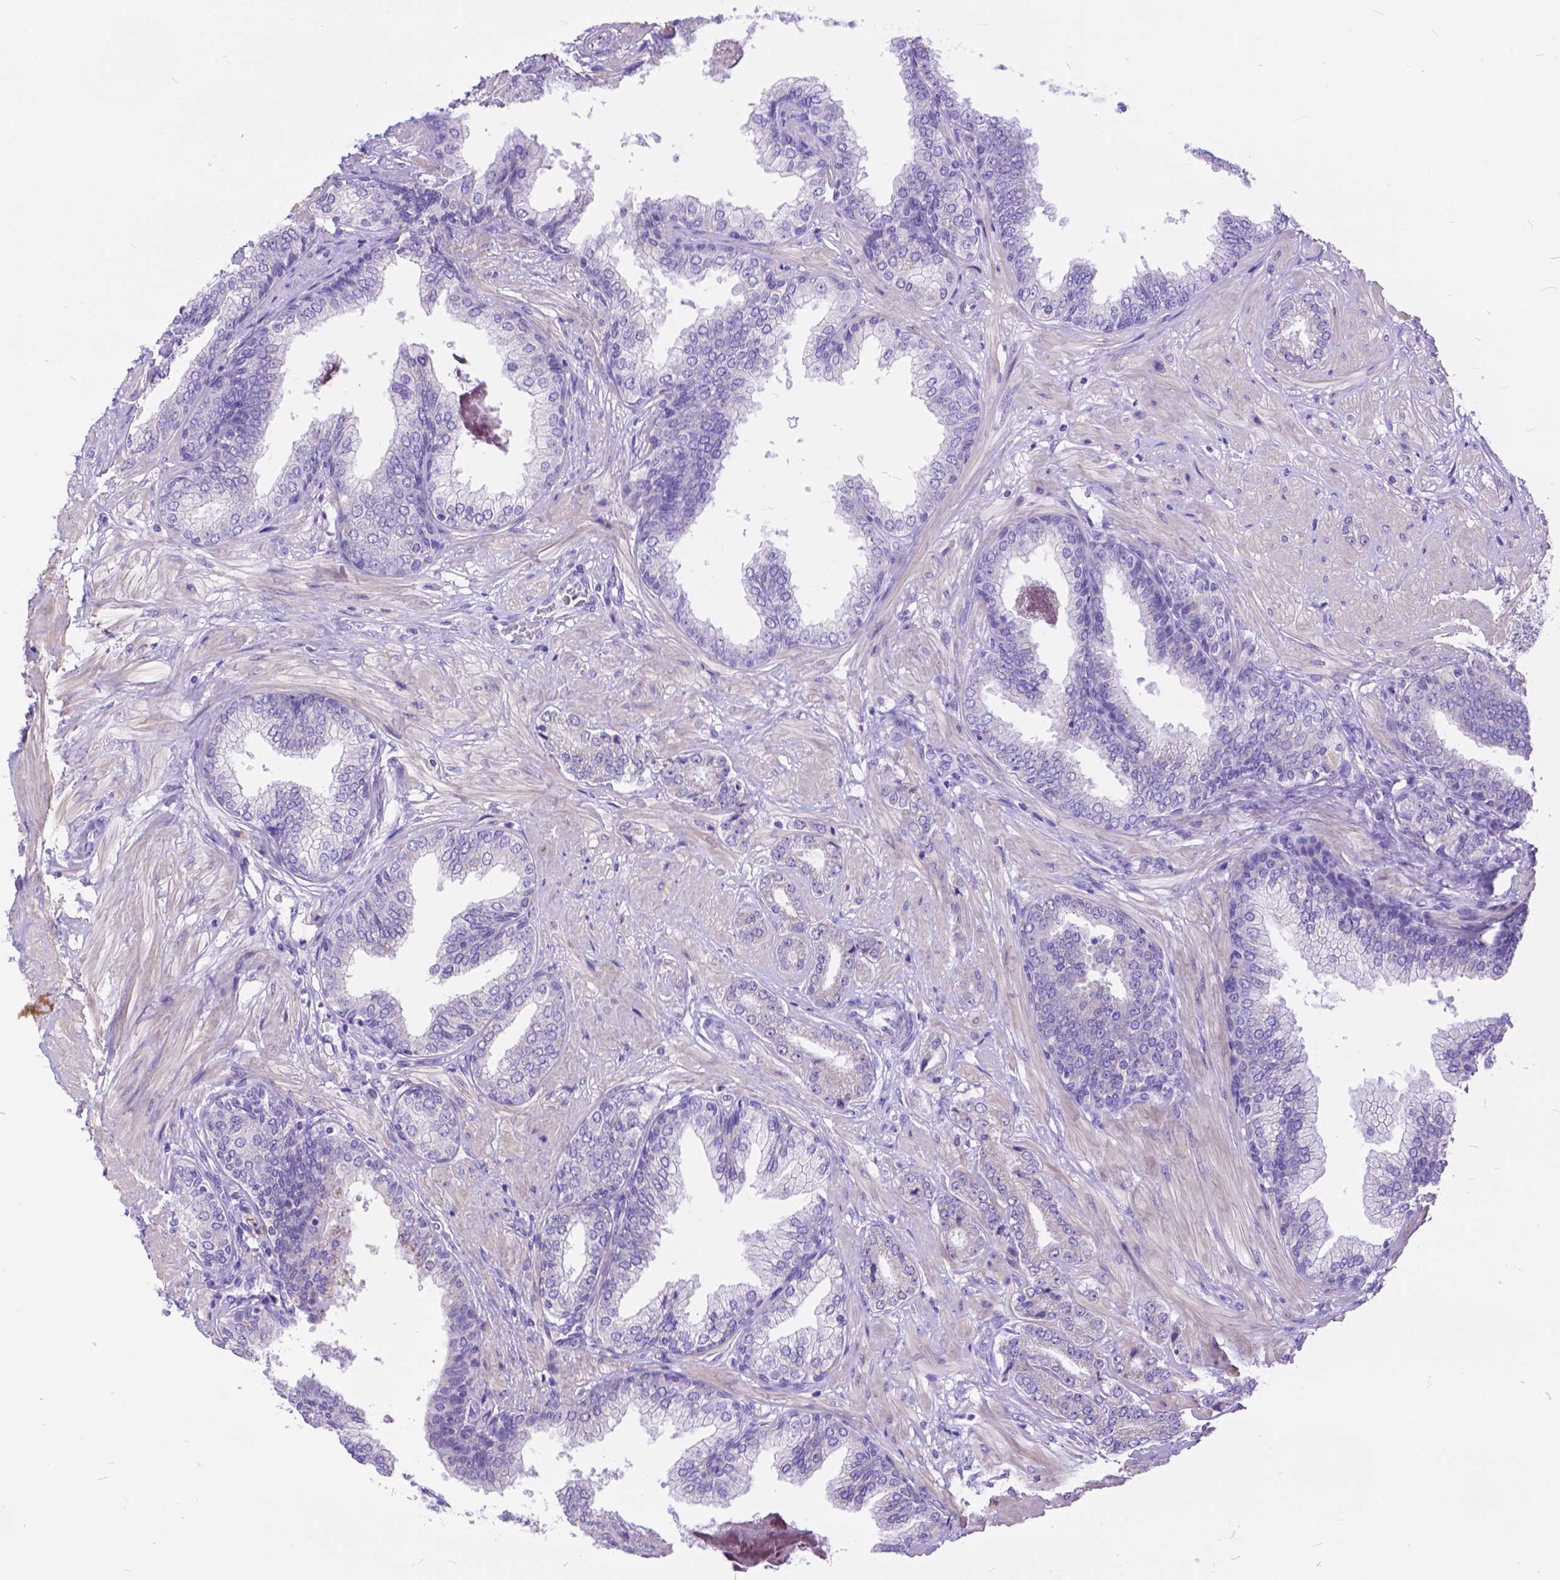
{"staining": {"intensity": "negative", "quantity": "none", "location": "none"}, "tissue": "prostate cancer", "cell_type": "Tumor cells", "image_type": "cancer", "snomed": [{"axis": "morphology", "description": "Adenocarcinoma, Low grade"}, {"axis": "topography", "description": "Prostate"}], "caption": "Immunohistochemistry histopathology image of human prostate cancer (low-grade adenocarcinoma) stained for a protein (brown), which shows no expression in tumor cells.", "gene": "DHRS2", "patient": {"sex": "male", "age": 55}}